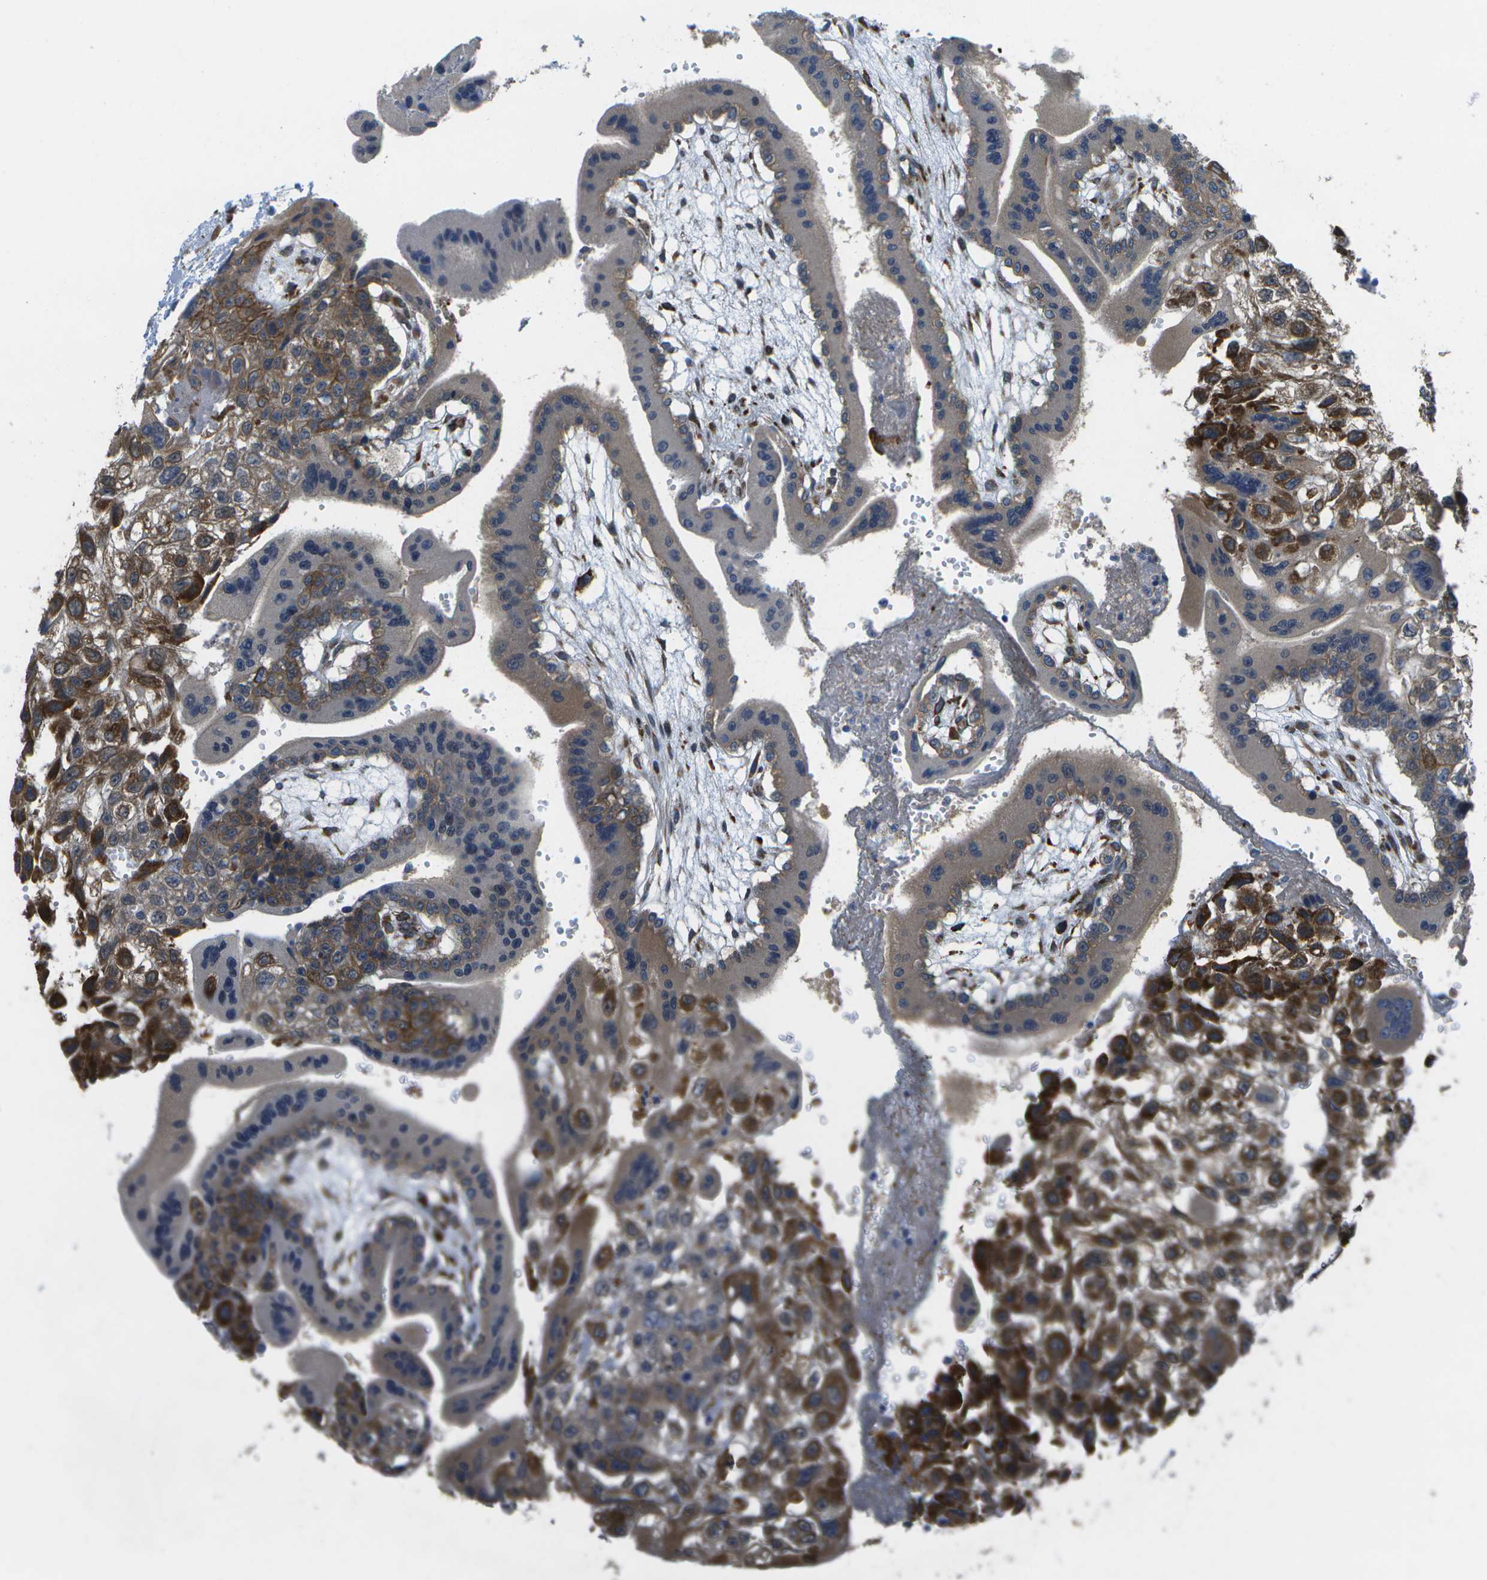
{"staining": {"intensity": "strong", "quantity": "25%-75%", "location": "cytoplasmic/membranous"}, "tissue": "fallopian tube", "cell_type": "Glandular cells", "image_type": "normal", "snomed": [{"axis": "morphology", "description": "Normal tissue, NOS"}, {"axis": "topography", "description": "Fallopian tube"}, {"axis": "topography", "description": "Placenta"}], "caption": "The image reveals a brown stain indicating the presence of a protein in the cytoplasmic/membranous of glandular cells in fallopian tube. (Stains: DAB (3,3'-diaminobenzidine) in brown, nuclei in blue, Microscopy: brightfield microscopy at high magnification).", "gene": "P3H1", "patient": {"sex": "female", "age": 32}}